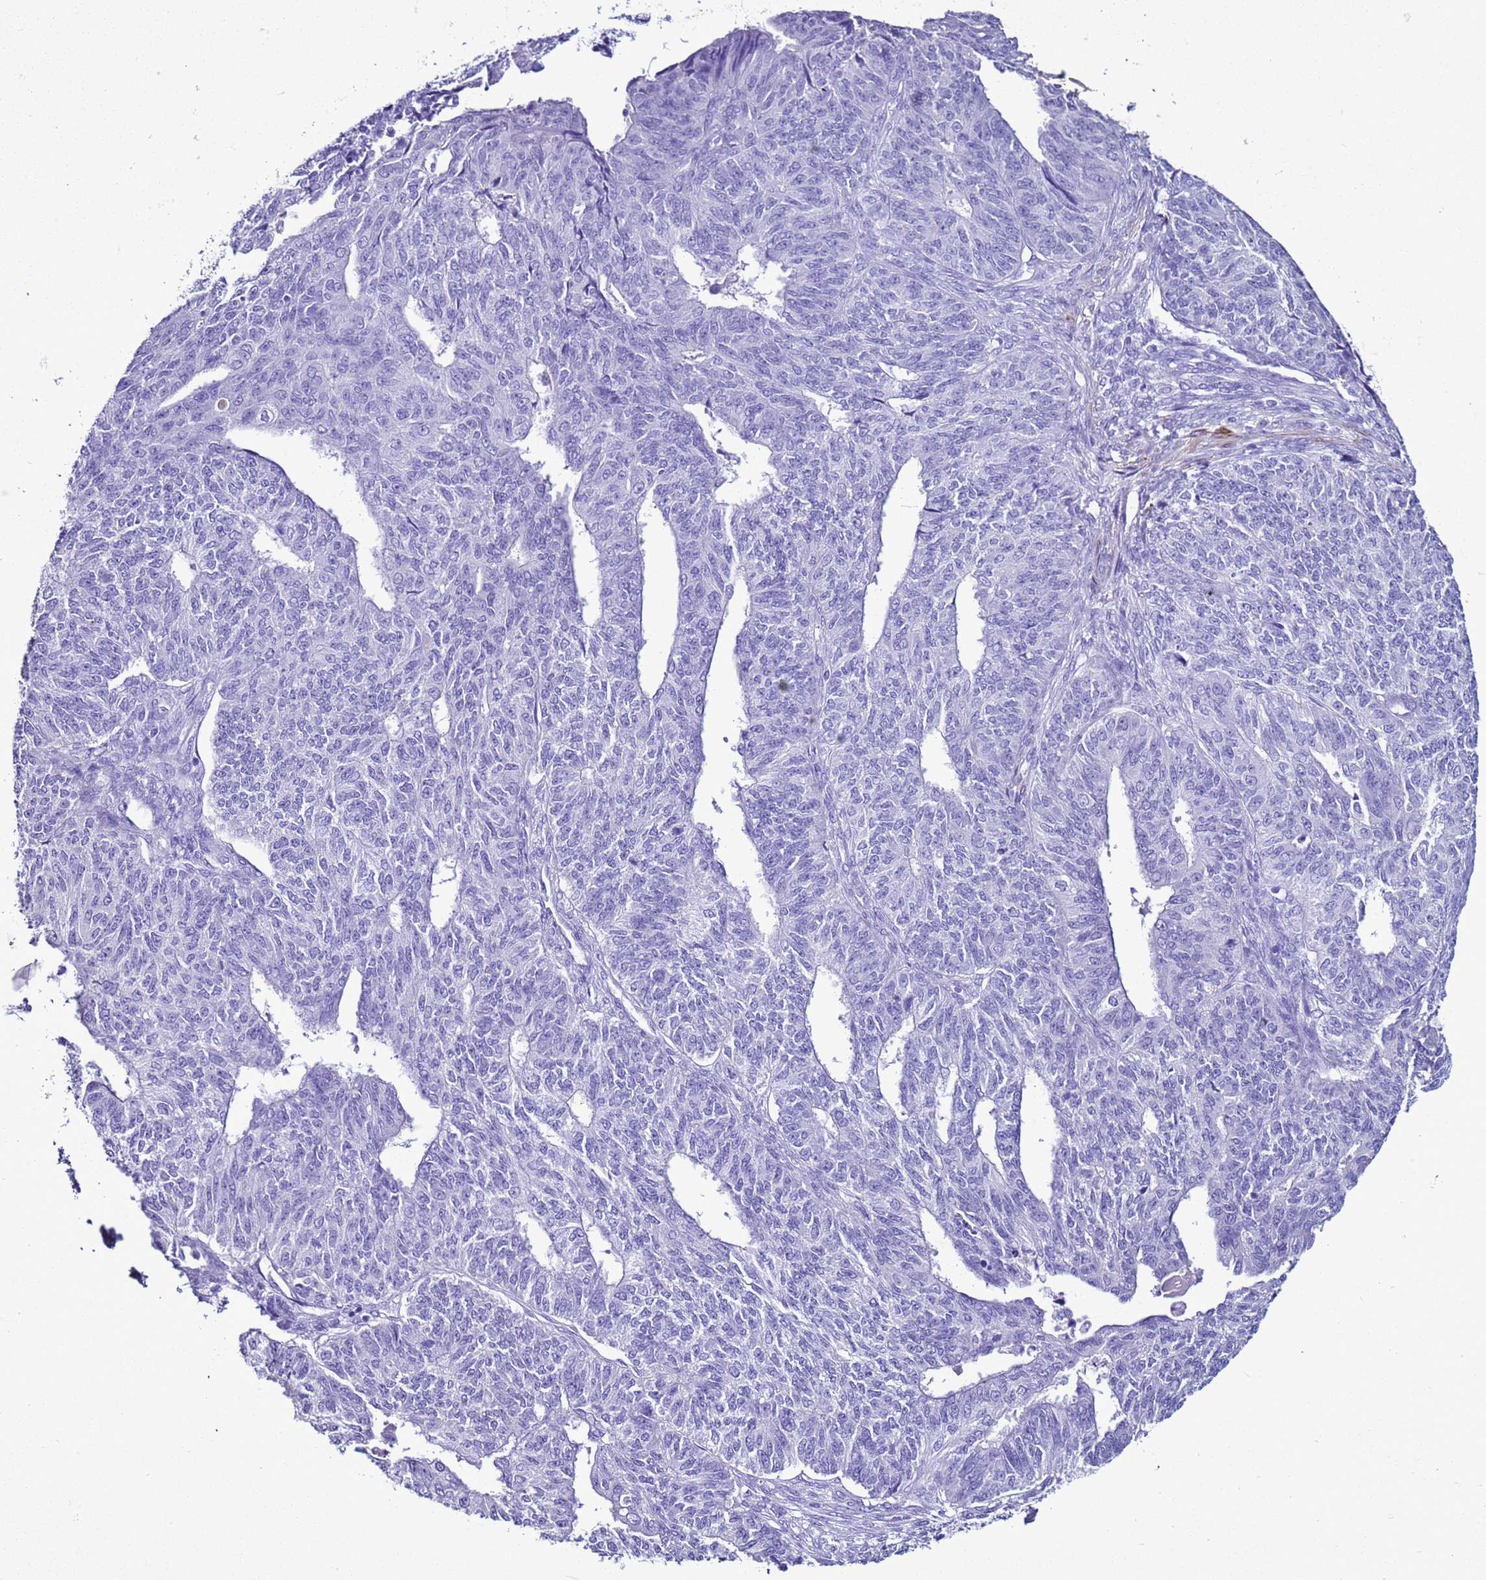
{"staining": {"intensity": "negative", "quantity": "none", "location": "none"}, "tissue": "endometrial cancer", "cell_type": "Tumor cells", "image_type": "cancer", "snomed": [{"axis": "morphology", "description": "Adenocarcinoma, NOS"}, {"axis": "topography", "description": "Endometrium"}], "caption": "DAB immunohistochemical staining of human adenocarcinoma (endometrial) exhibits no significant positivity in tumor cells.", "gene": "LCMT1", "patient": {"sex": "female", "age": 32}}